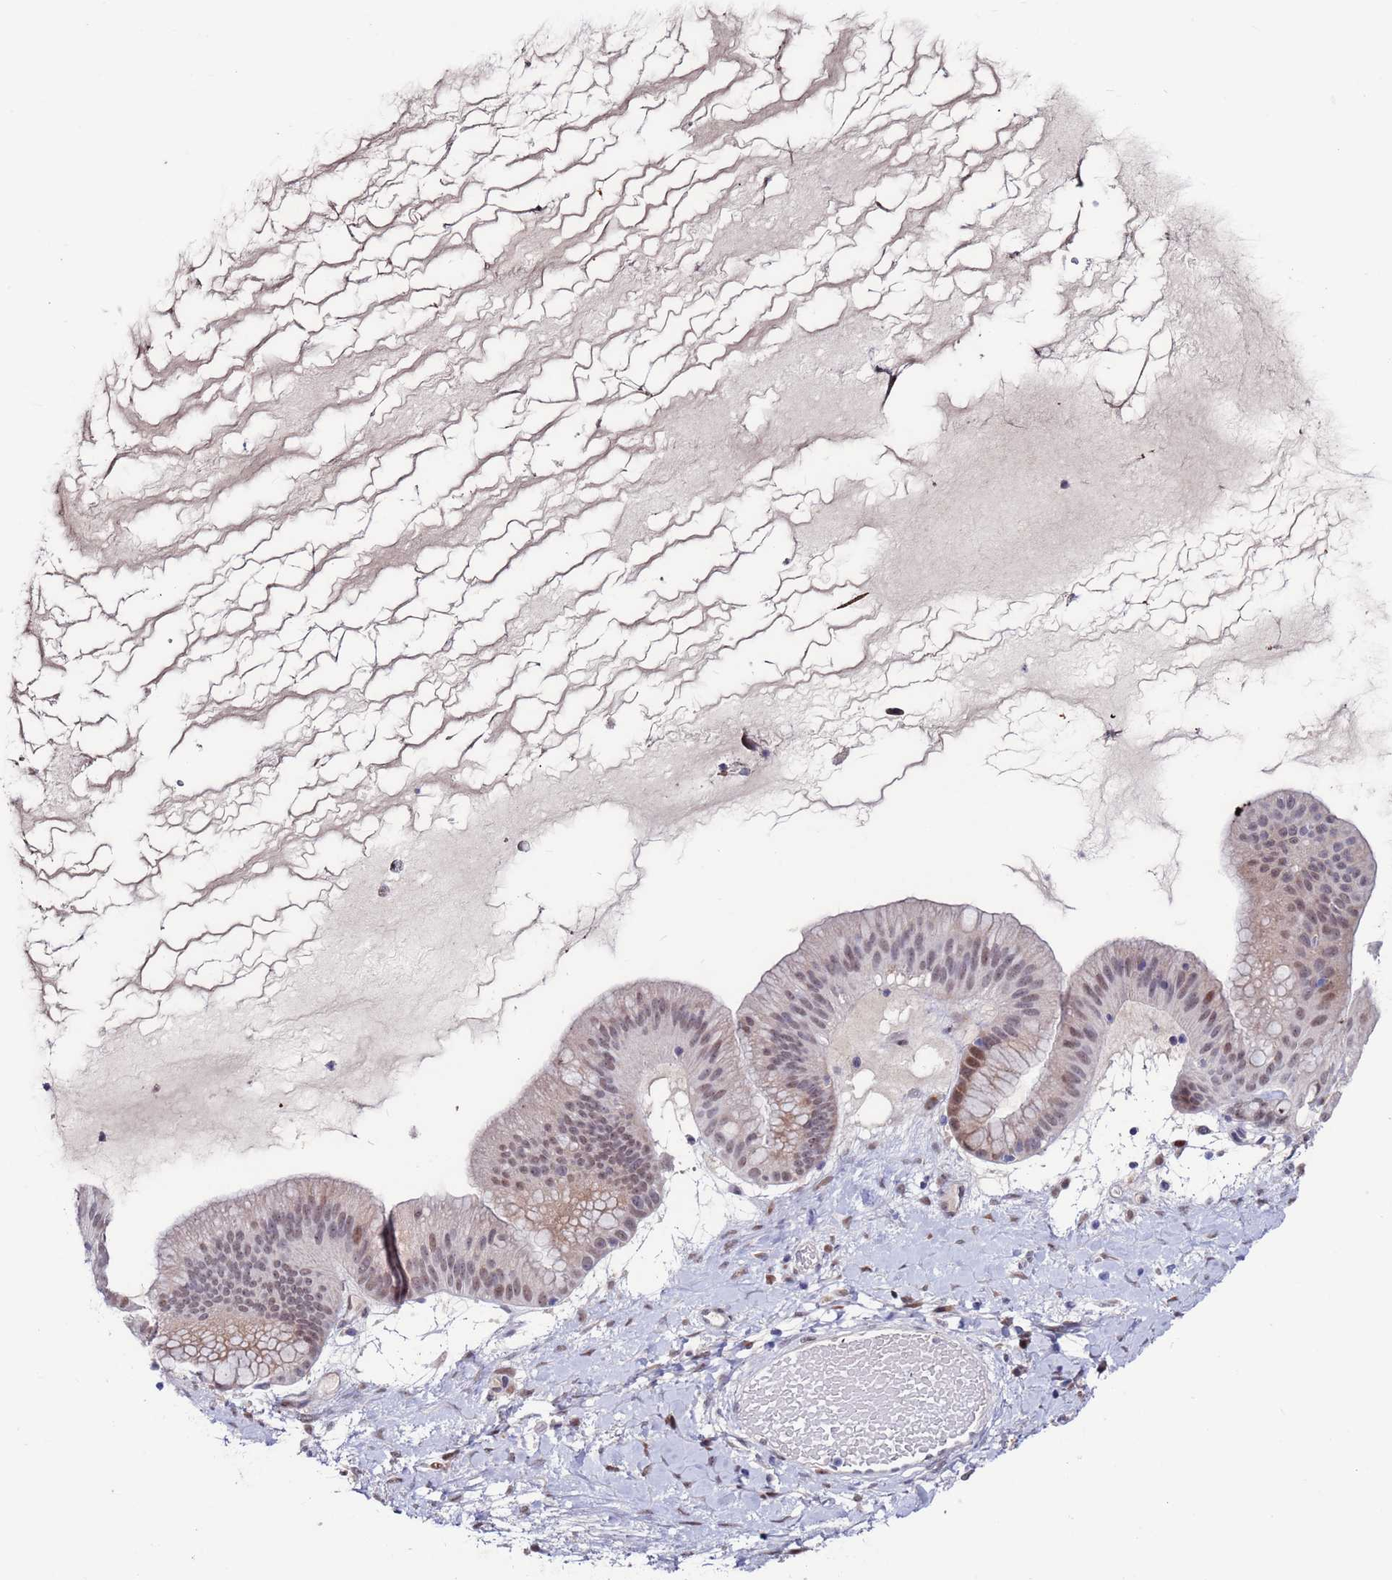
{"staining": {"intensity": "moderate", "quantity": ">75%", "location": "nuclear"}, "tissue": "ovarian cancer", "cell_type": "Tumor cells", "image_type": "cancer", "snomed": [{"axis": "morphology", "description": "Cystadenocarcinoma, mucinous, NOS"}, {"axis": "topography", "description": "Ovary"}], "caption": "Tumor cells exhibit medium levels of moderate nuclear expression in about >75% of cells in ovarian cancer (mucinous cystadenocarcinoma). Immunohistochemistry (ihc) stains the protein in brown and the nuclei are stained blue.", "gene": "FBXO27", "patient": {"sex": "female", "age": 61}}